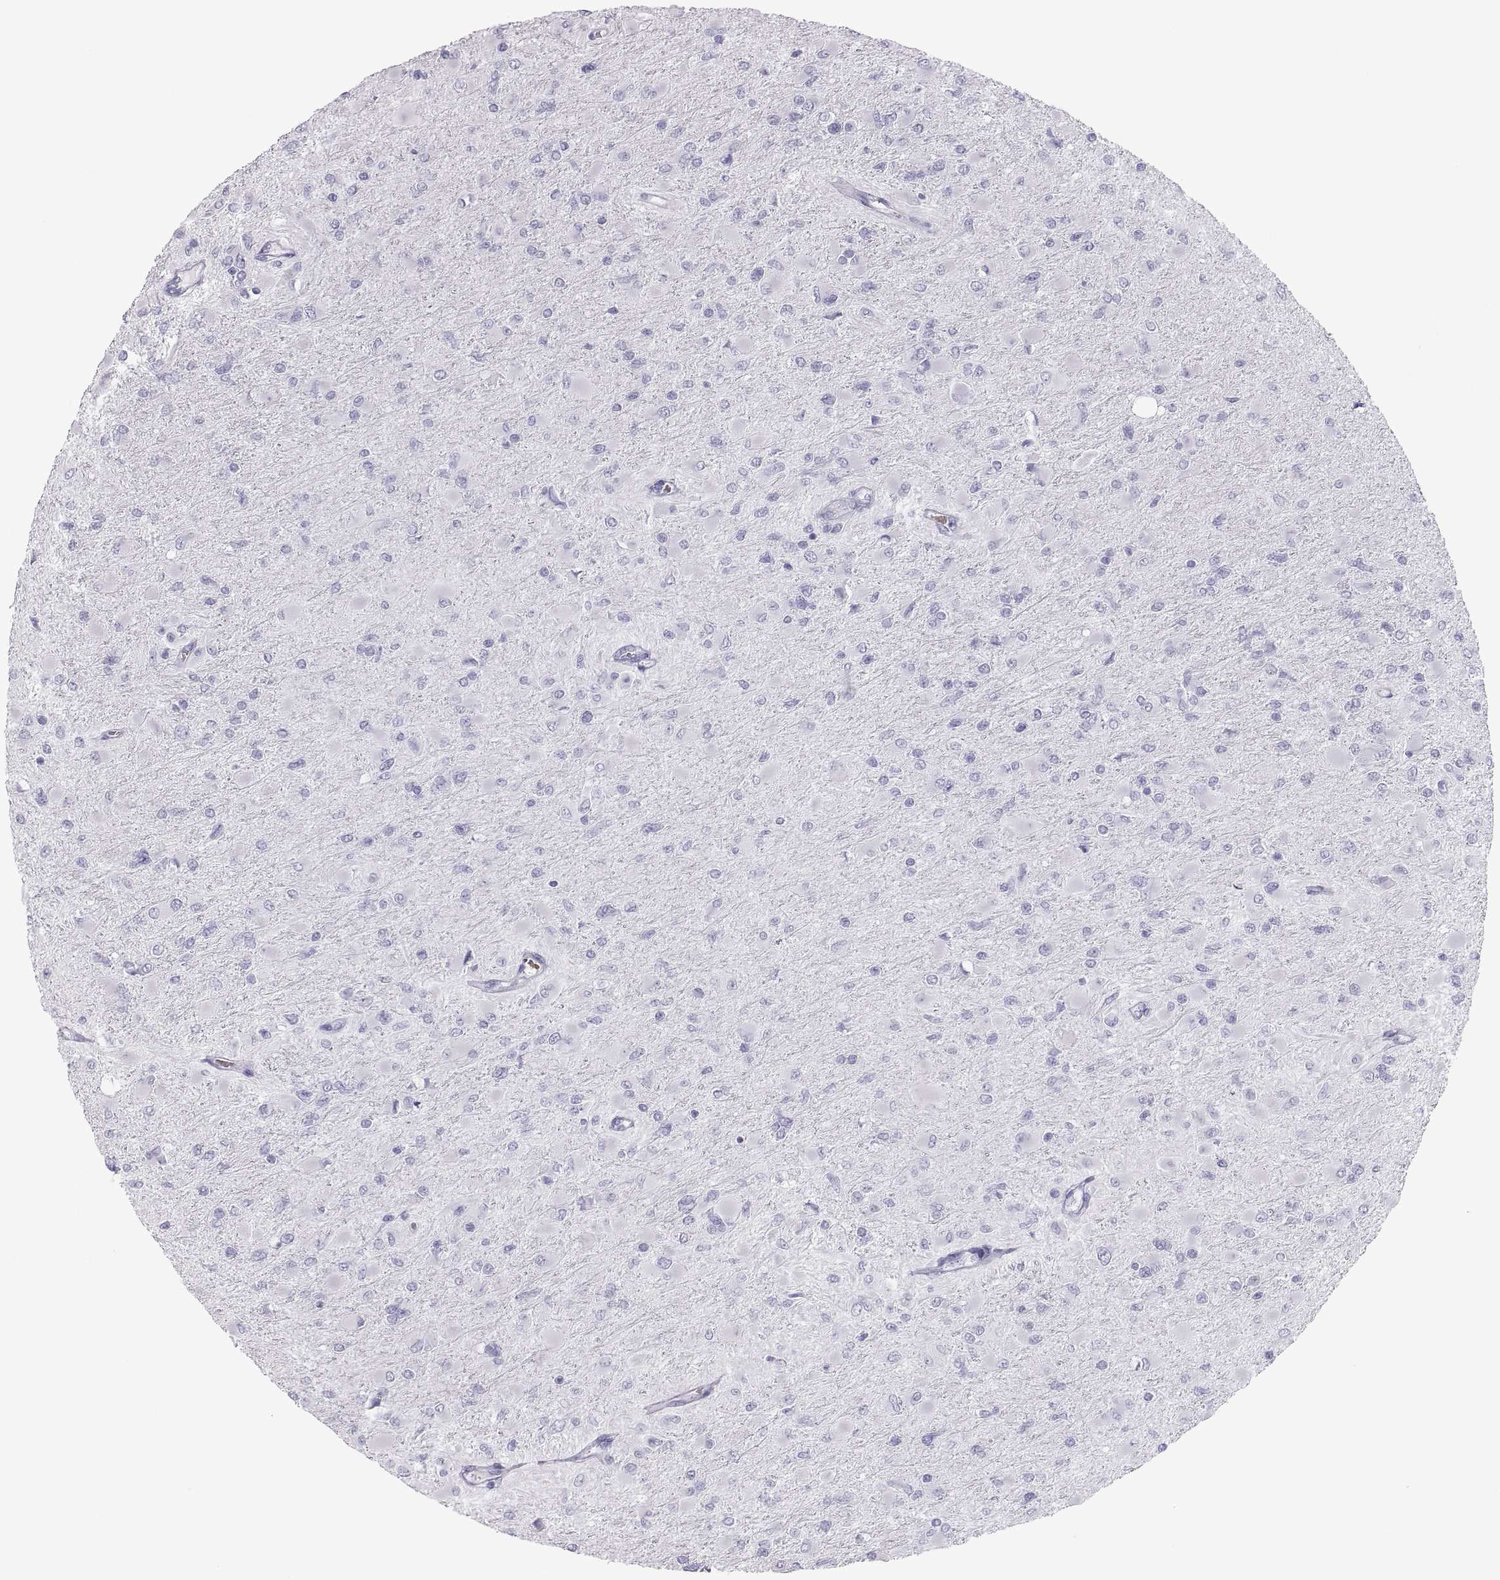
{"staining": {"intensity": "negative", "quantity": "none", "location": "none"}, "tissue": "glioma", "cell_type": "Tumor cells", "image_type": "cancer", "snomed": [{"axis": "morphology", "description": "Glioma, malignant, High grade"}, {"axis": "topography", "description": "Cerebral cortex"}], "caption": "Immunohistochemistry (IHC) photomicrograph of malignant glioma (high-grade) stained for a protein (brown), which displays no expression in tumor cells.", "gene": "SEMG1", "patient": {"sex": "female", "age": 36}}